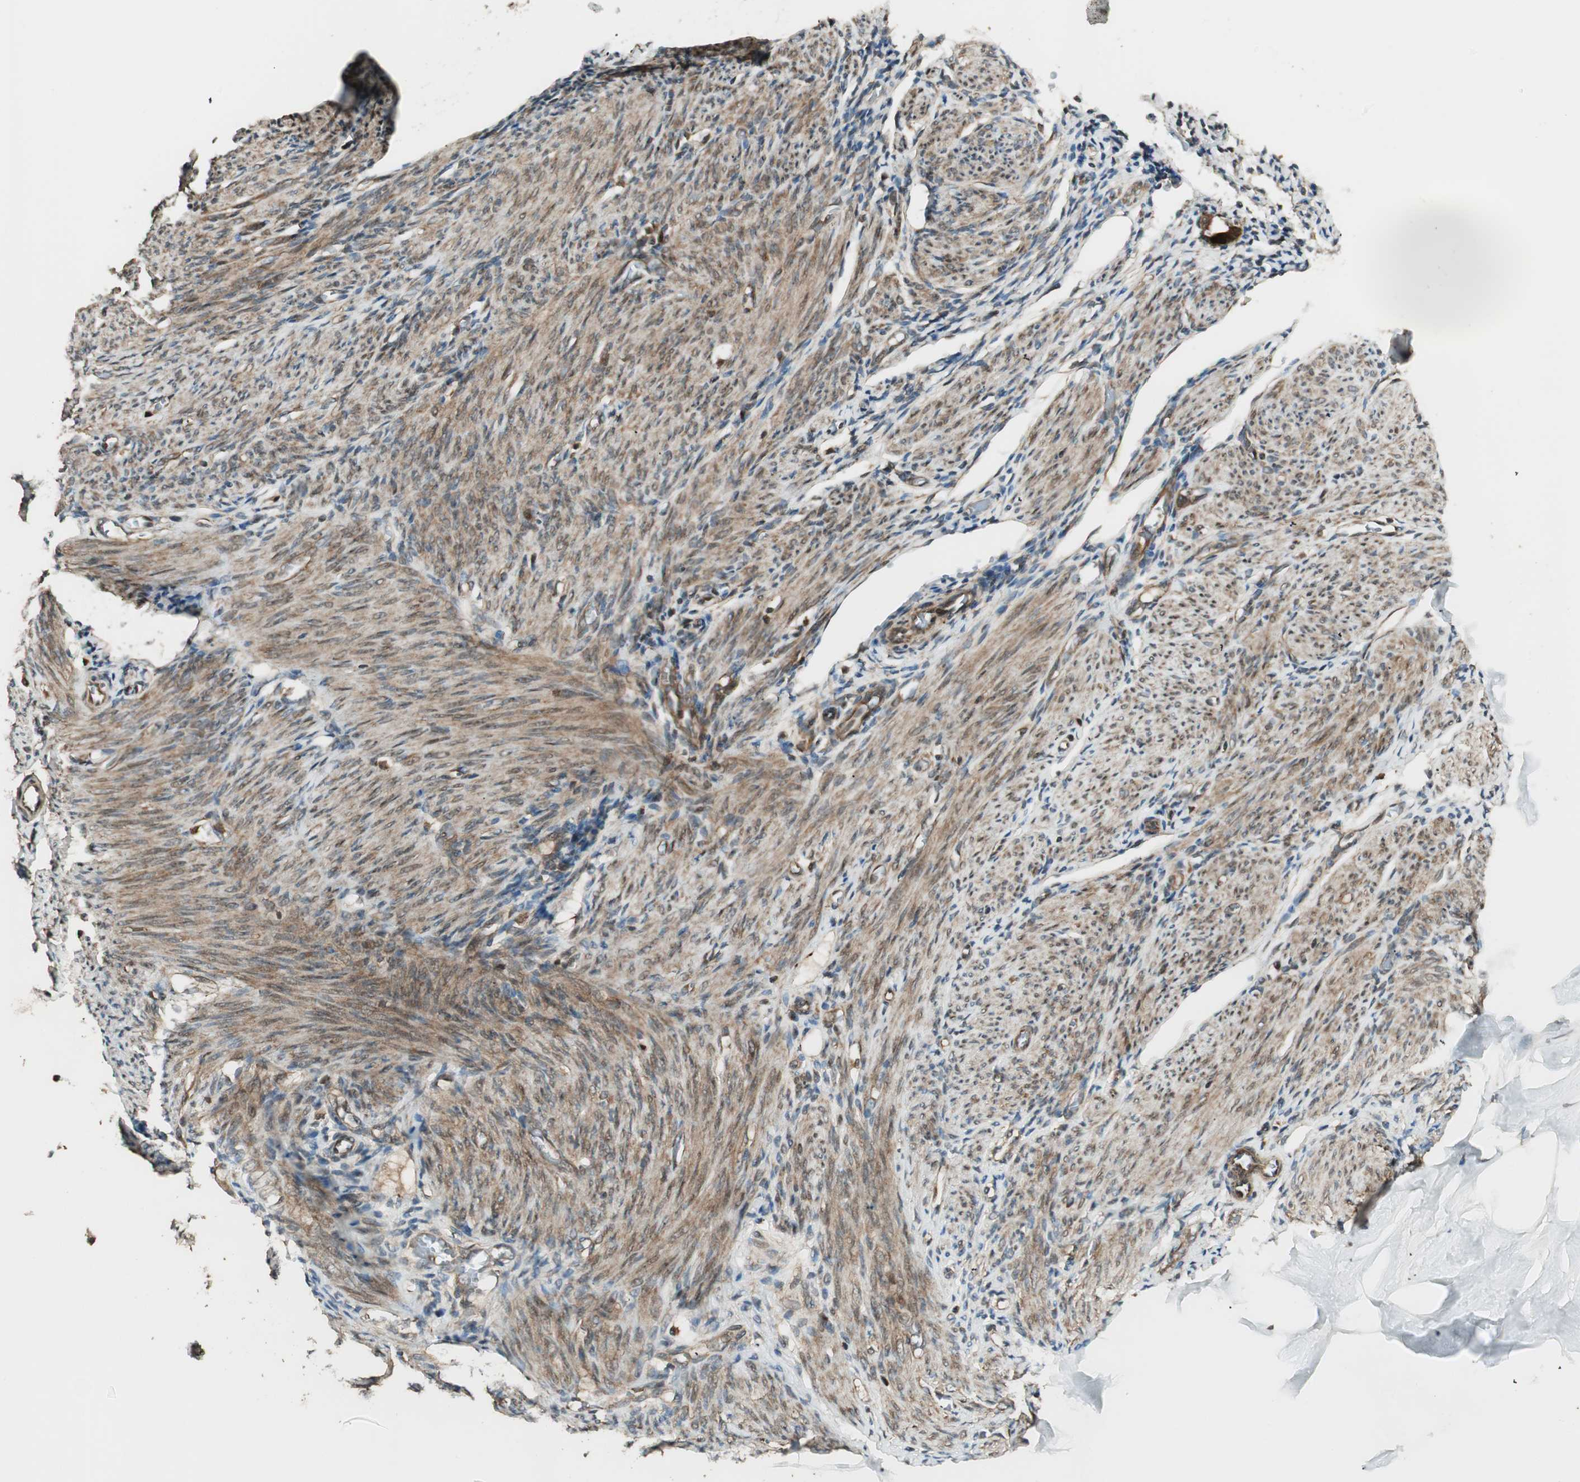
{"staining": {"intensity": "moderate", "quantity": "25%-75%", "location": "cytoplasmic/membranous"}, "tissue": "endometrium", "cell_type": "Cells in endometrial stroma", "image_type": "normal", "snomed": [{"axis": "morphology", "description": "Normal tissue, NOS"}, {"axis": "topography", "description": "Endometrium"}], "caption": "Immunohistochemistry (IHC) staining of unremarkable endometrium, which exhibits medium levels of moderate cytoplasmic/membranous staining in approximately 25%-75% of cells in endometrial stroma indicating moderate cytoplasmic/membranous protein positivity. The staining was performed using DAB (3,3'-diaminobenzidine) (brown) for protein detection and nuclei were counterstained in hematoxylin (blue).", "gene": "CNOT4", "patient": {"sex": "female", "age": 61}}